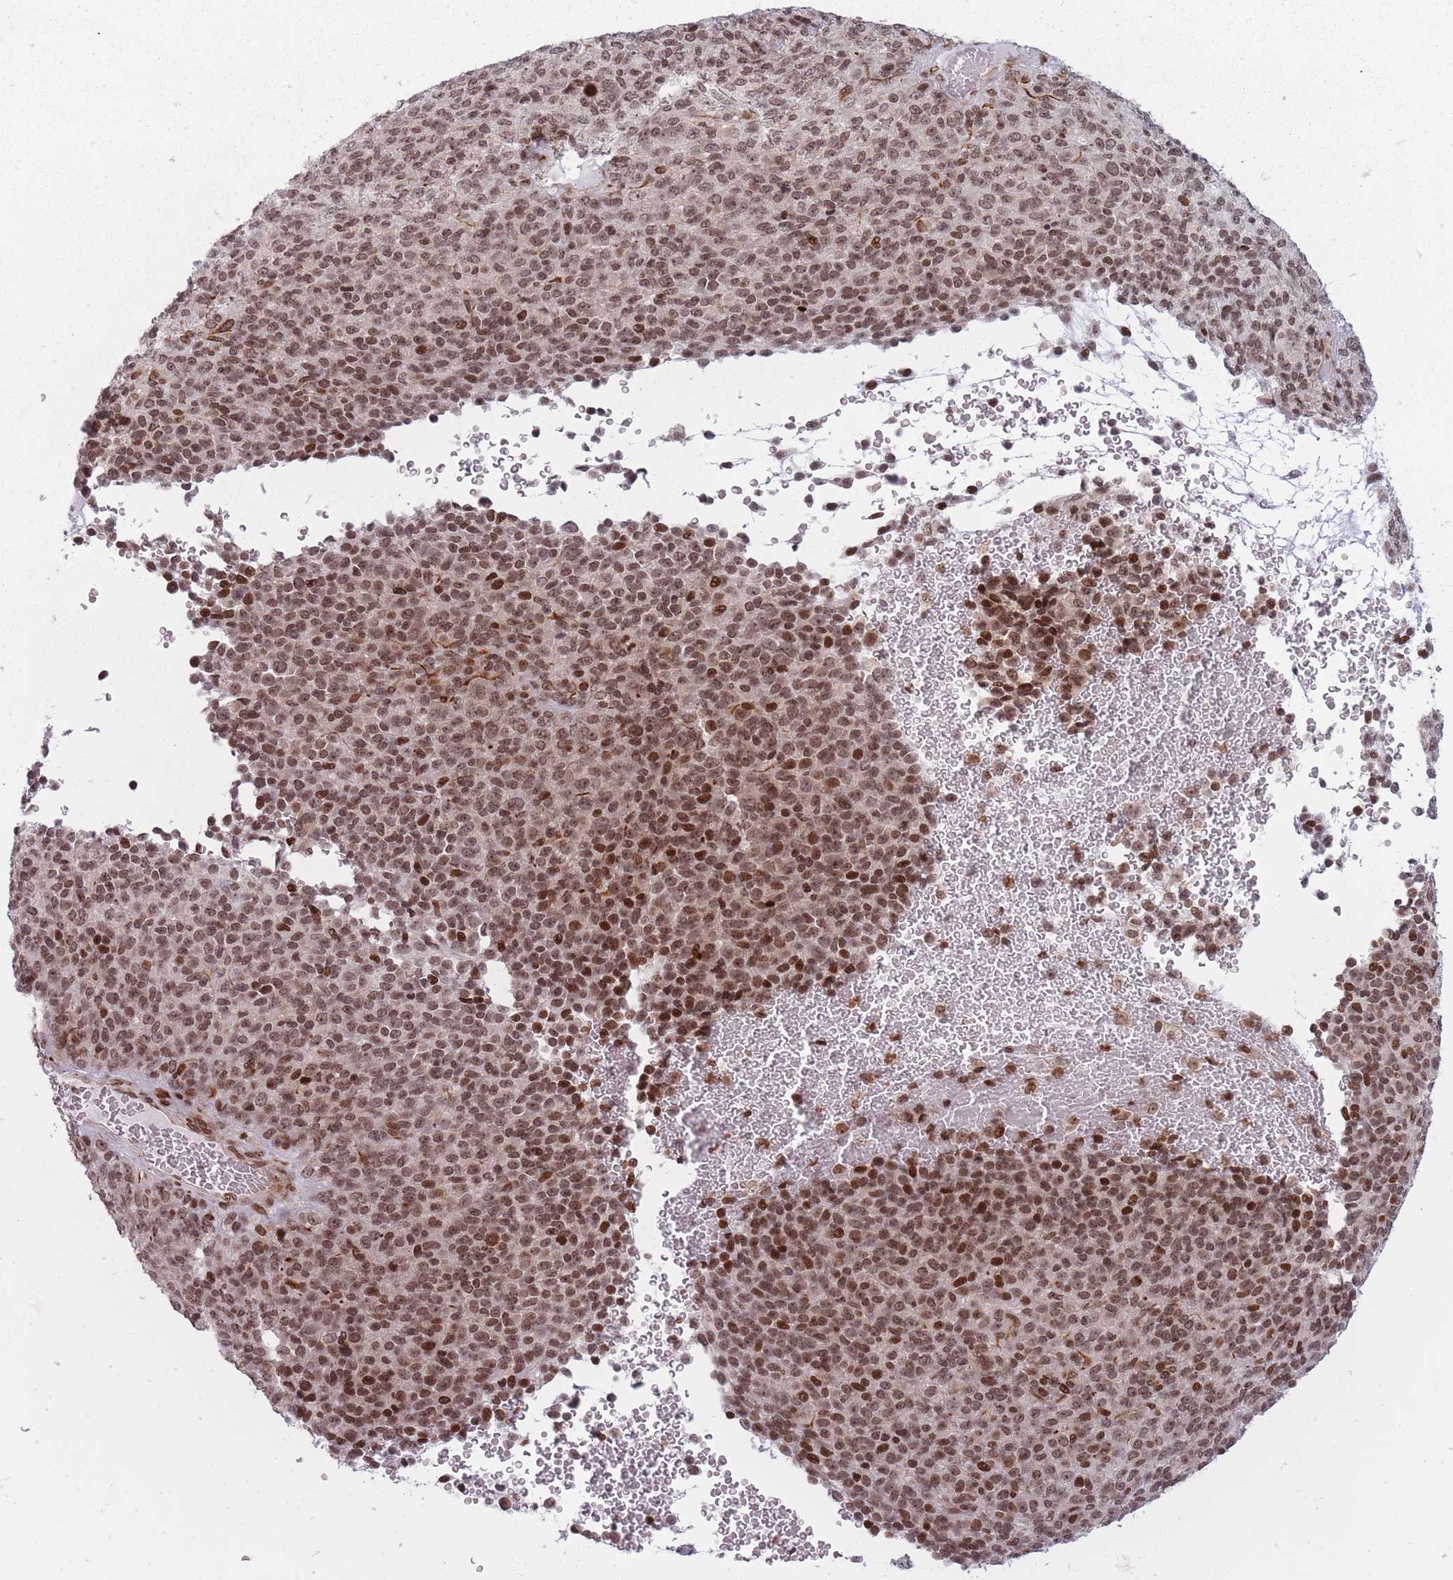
{"staining": {"intensity": "strong", "quantity": ">75%", "location": "nuclear"}, "tissue": "melanoma", "cell_type": "Tumor cells", "image_type": "cancer", "snomed": [{"axis": "morphology", "description": "Malignant melanoma, Metastatic site"}, {"axis": "topography", "description": "Brain"}], "caption": "IHC (DAB (3,3'-diaminobenzidine)) staining of human malignant melanoma (metastatic site) displays strong nuclear protein positivity in approximately >75% of tumor cells.", "gene": "TMC6", "patient": {"sex": "female", "age": 56}}